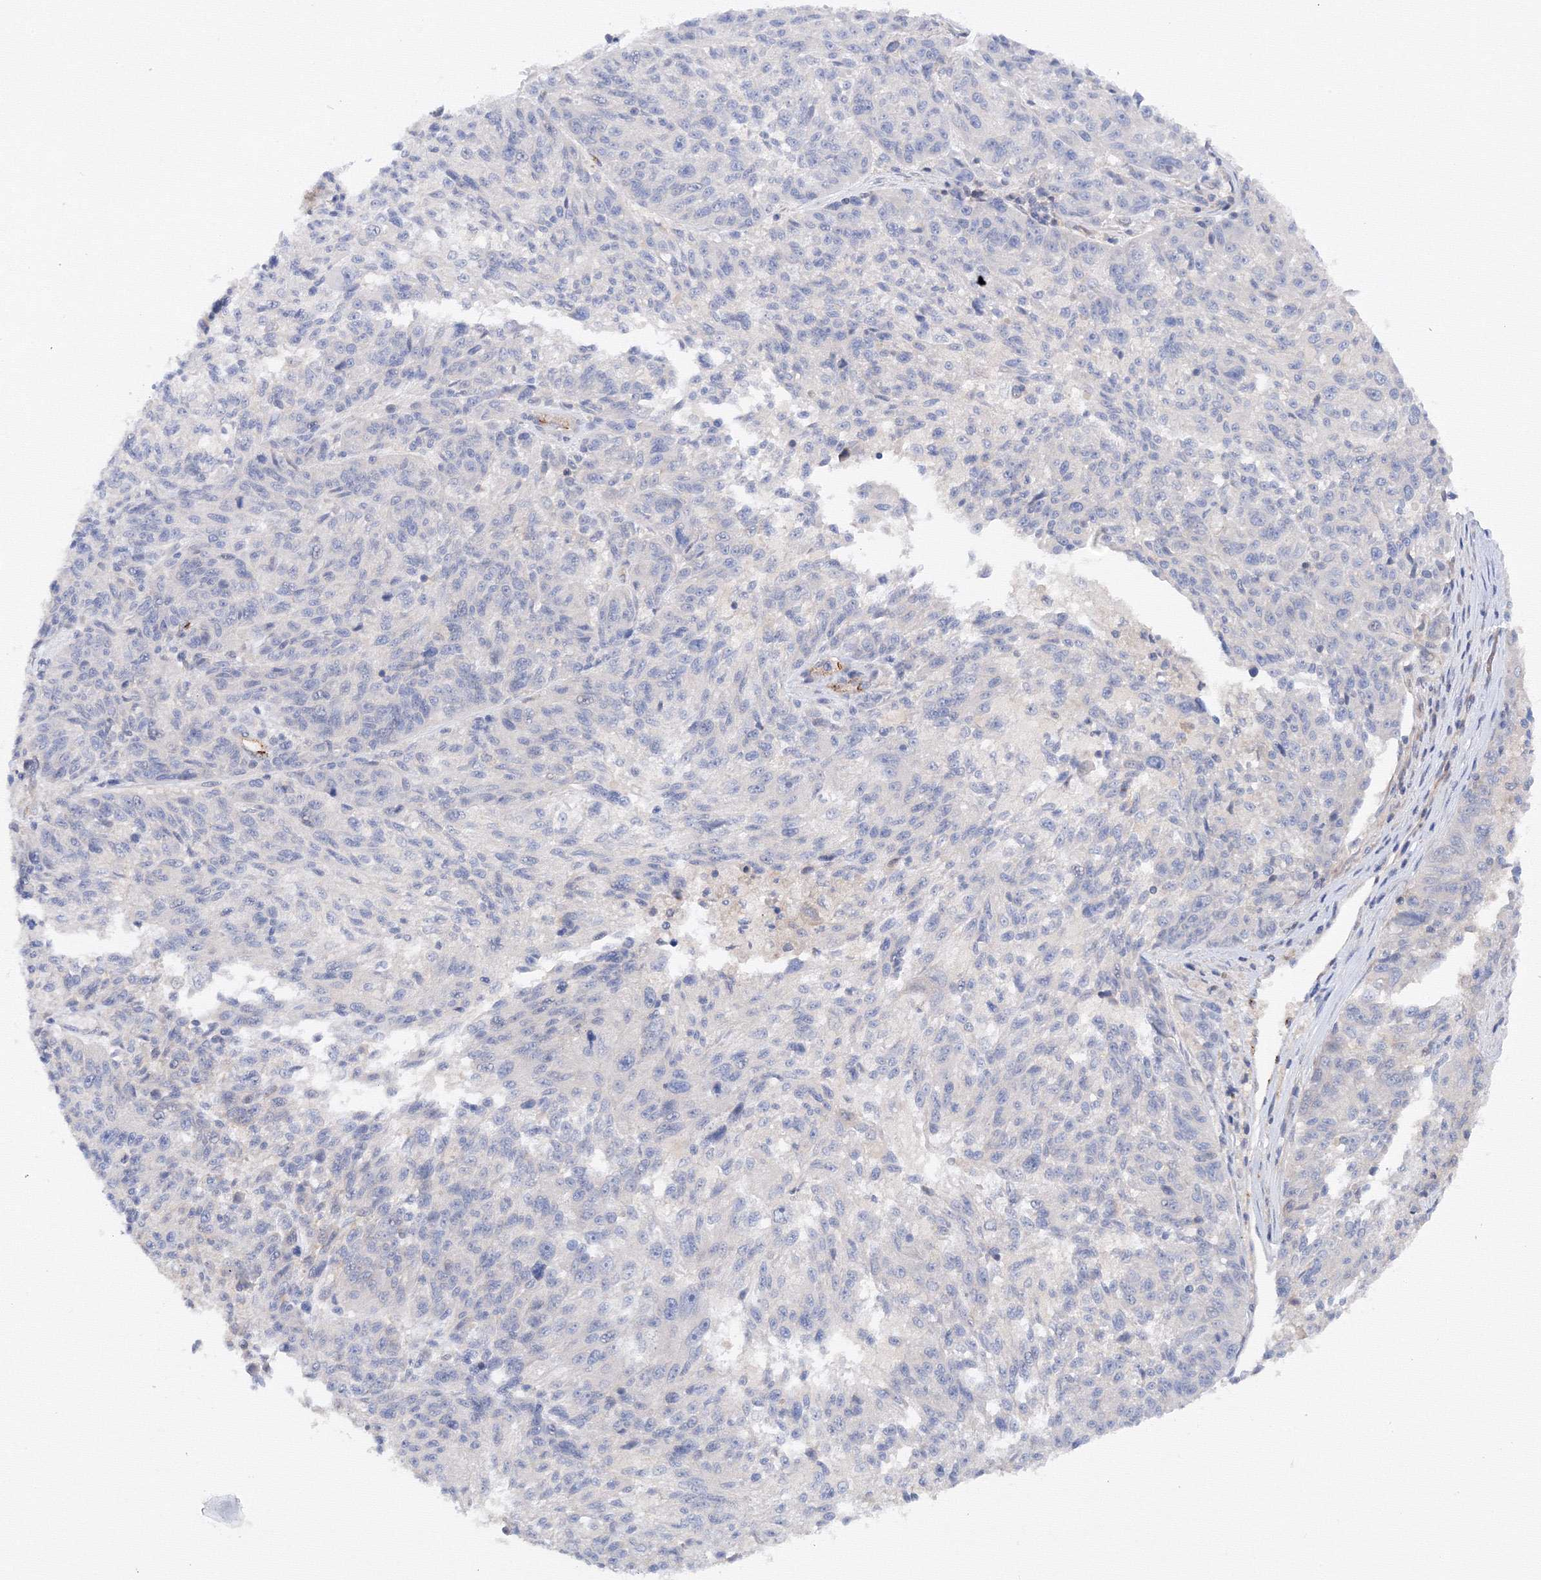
{"staining": {"intensity": "negative", "quantity": "none", "location": "none"}, "tissue": "melanoma", "cell_type": "Tumor cells", "image_type": "cancer", "snomed": [{"axis": "morphology", "description": "Malignant melanoma, NOS"}, {"axis": "topography", "description": "Skin"}], "caption": "This is an IHC histopathology image of human malignant melanoma. There is no expression in tumor cells.", "gene": "DIS3L2", "patient": {"sex": "male", "age": 53}}